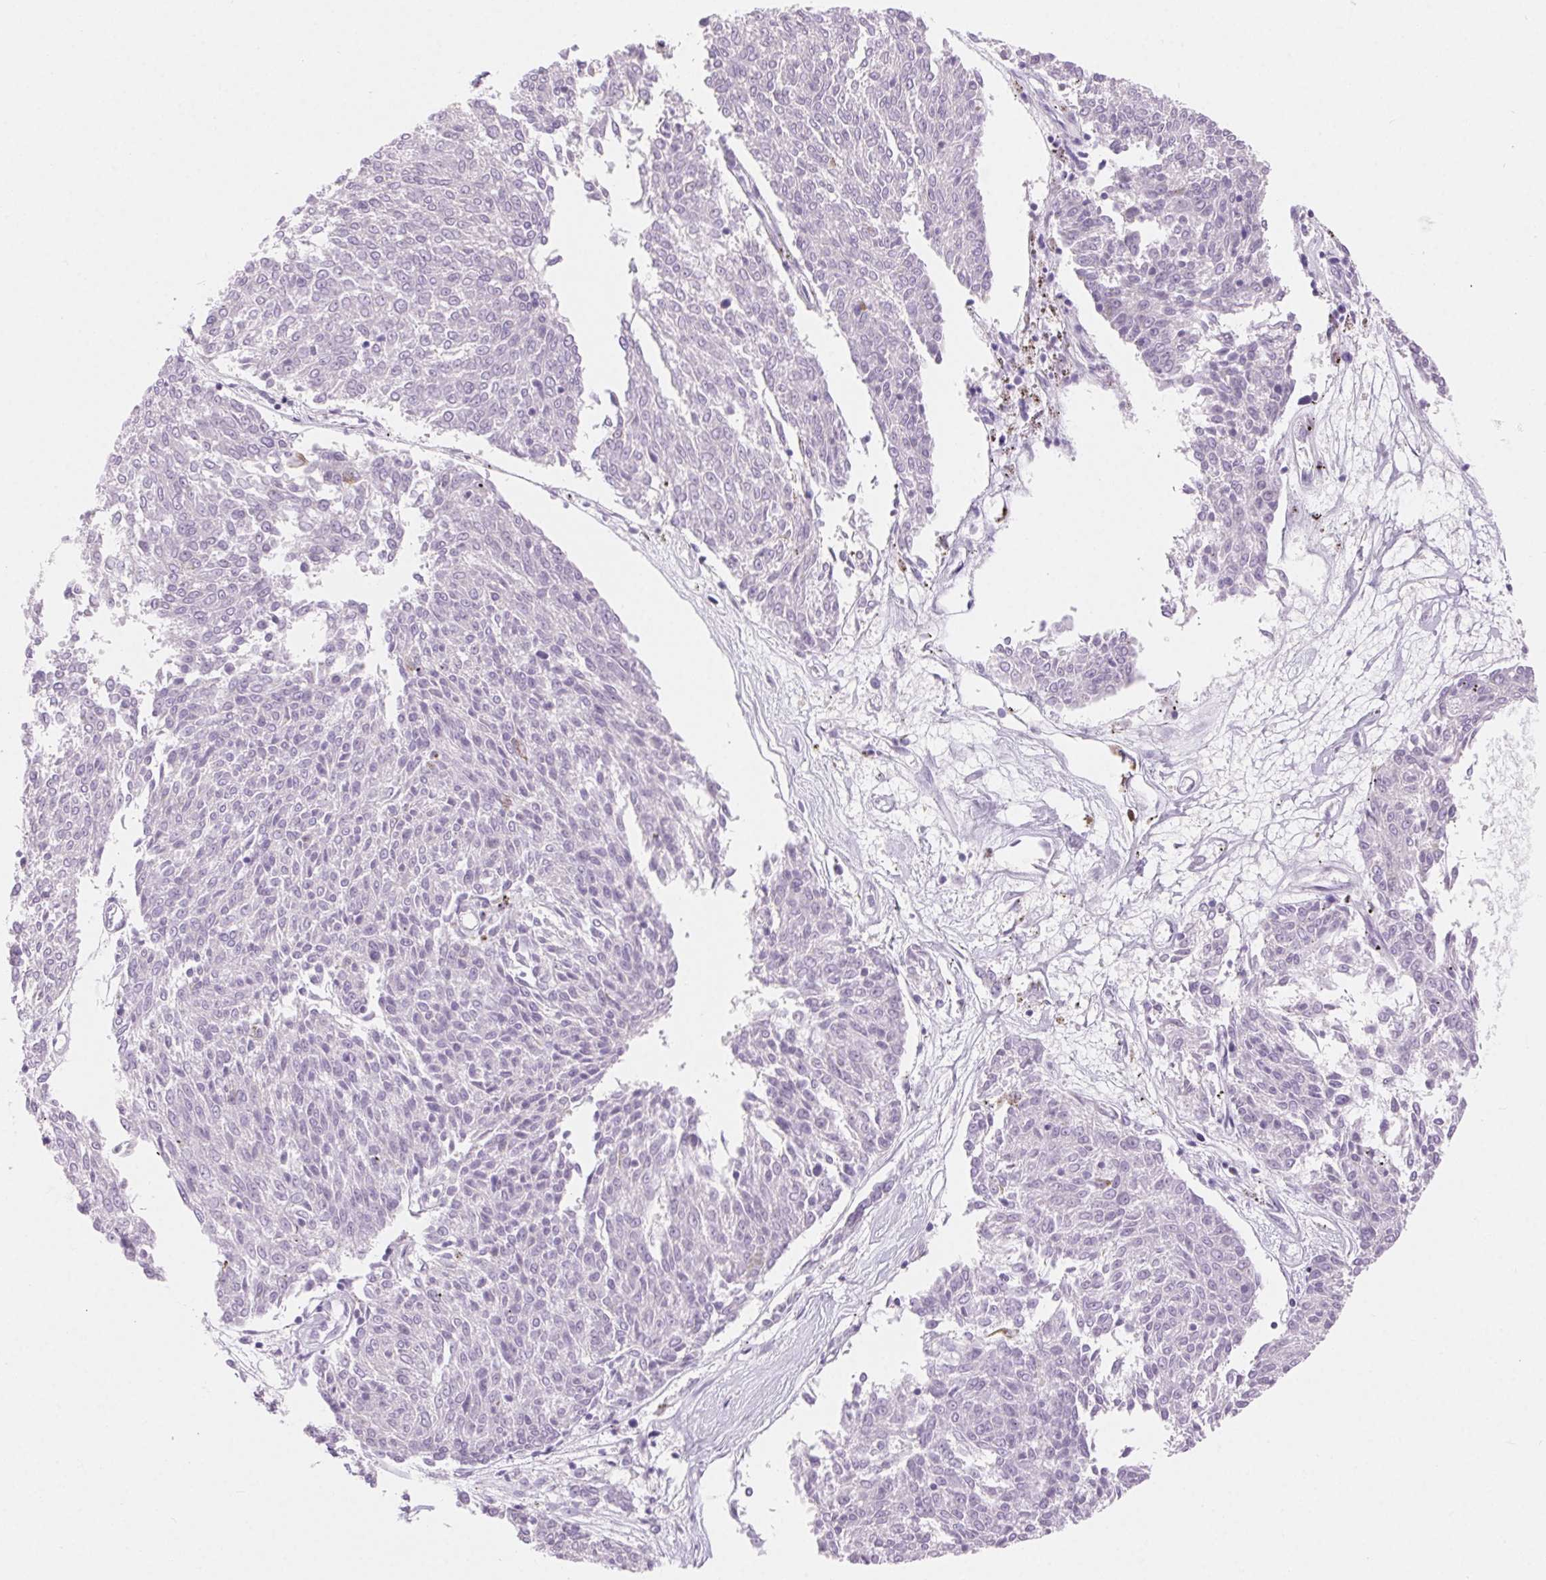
{"staining": {"intensity": "negative", "quantity": "none", "location": "none"}, "tissue": "melanoma", "cell_type": "Tumor cells", "image_type": "cancer", "snomed": [{"axis": "morphology", "description": "Malignant melanoma, NOS"}, {"axis": "topography", "description": "Skin"}], "caption": "Immunohistochemistry histopathology image of melanoma stained for a protein (brown), which displays no staining in tumor cells.", "gene": "CLDN16", "patient": {"sex": "female", "age": 72}}